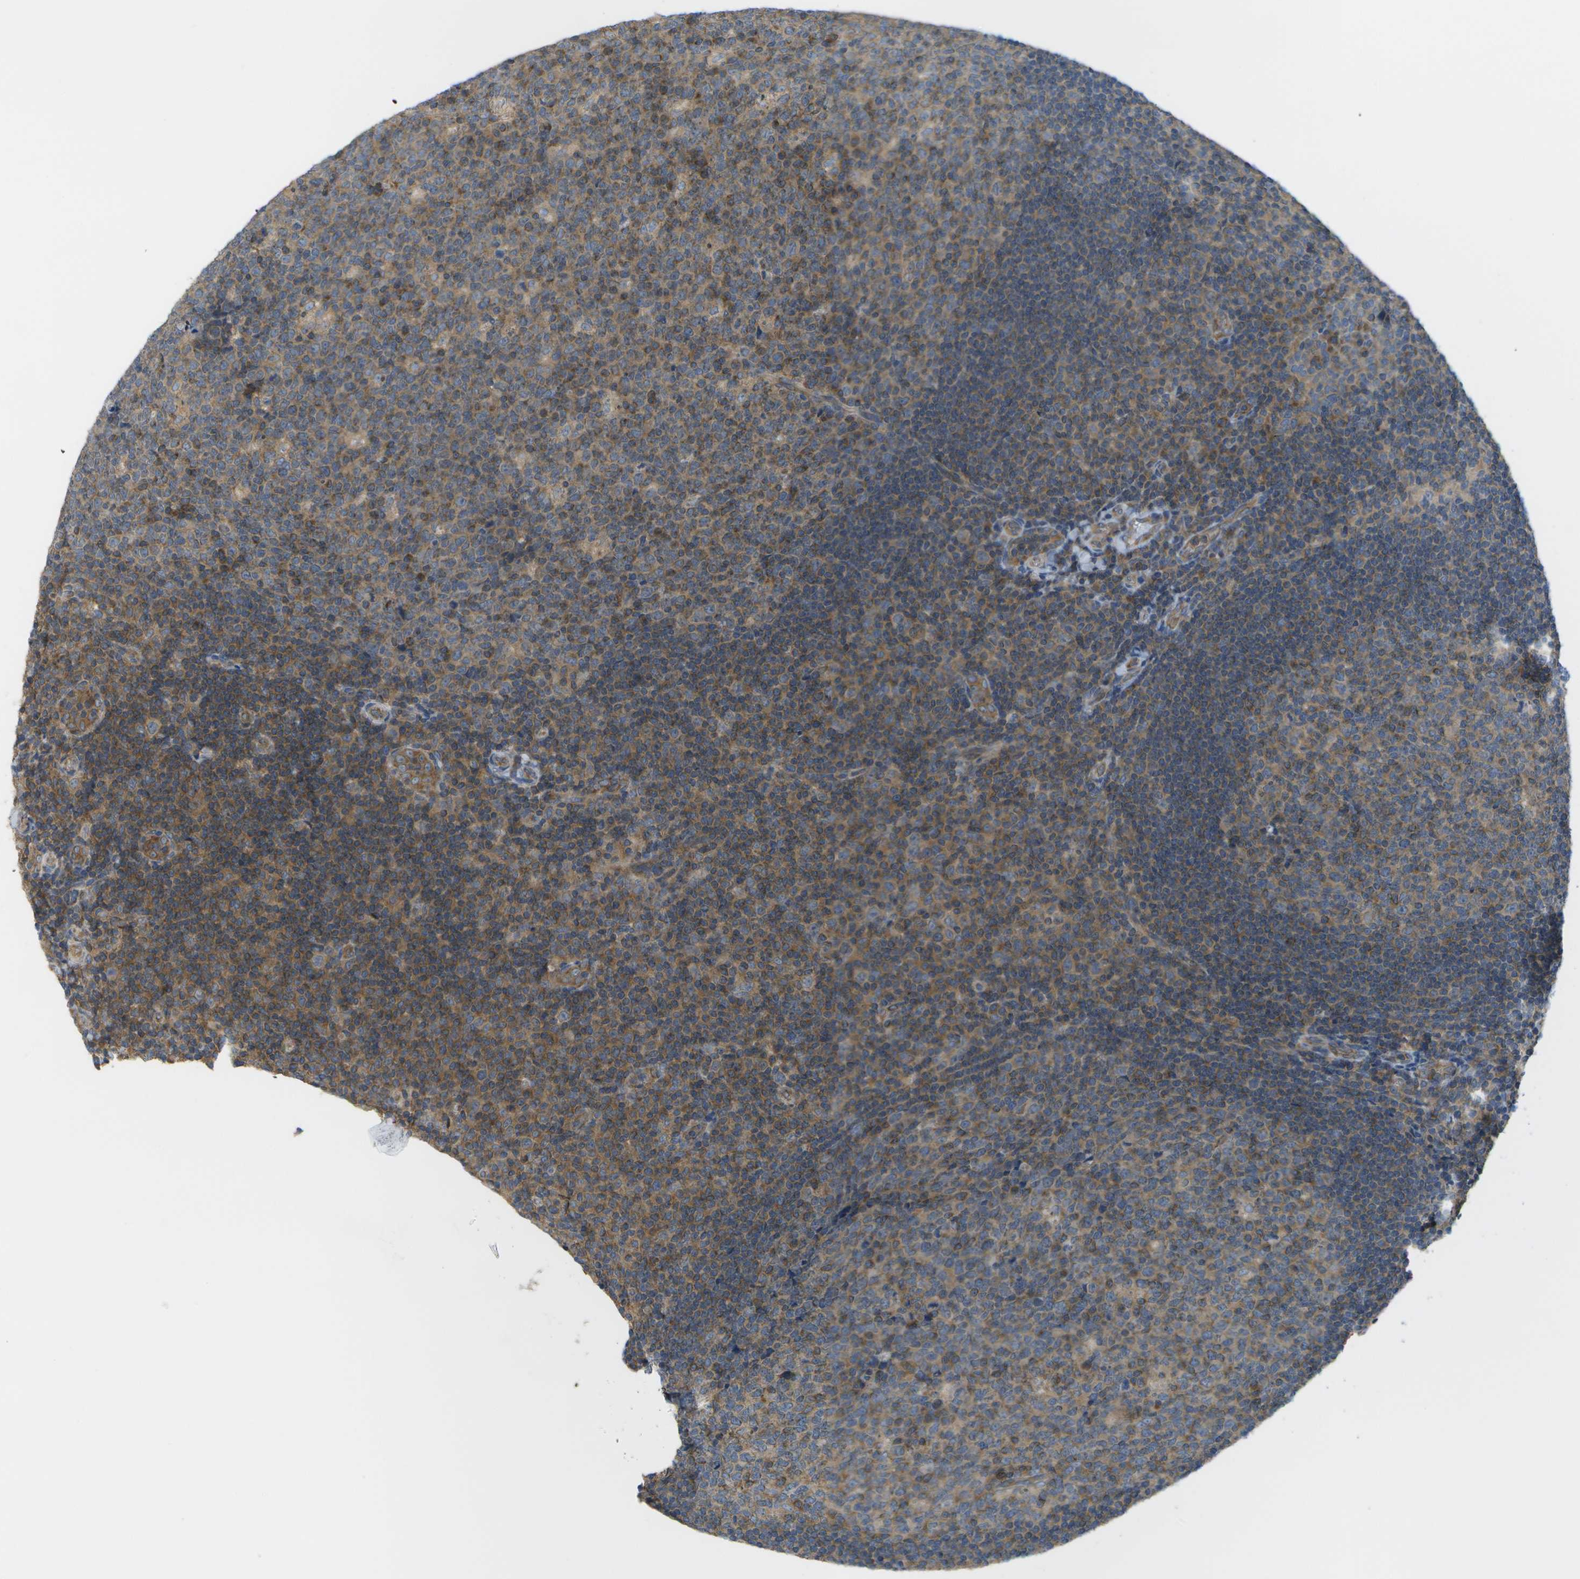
{"staining": {"intensity": "moderate", "quantity": ">75%", "location": "cytoplasmic/membranous"}, "tissue": "tonsil", "cell_type": "Germinal center cells", "image_type": "normal", "snomed": [{"axis": "morphology", "description": "Normal tissue, NOS"}, {"axis": "topography", "description": "Tonsil"}], "caption": "Immunohistochemical staining of normal tonsil demonstrates medium levels of moderate cytoplasmic/membranous staining in approximately >75% of germinal center cells.", "gene": "DPM3", "patient": {"sex": "male", "age": 17}}